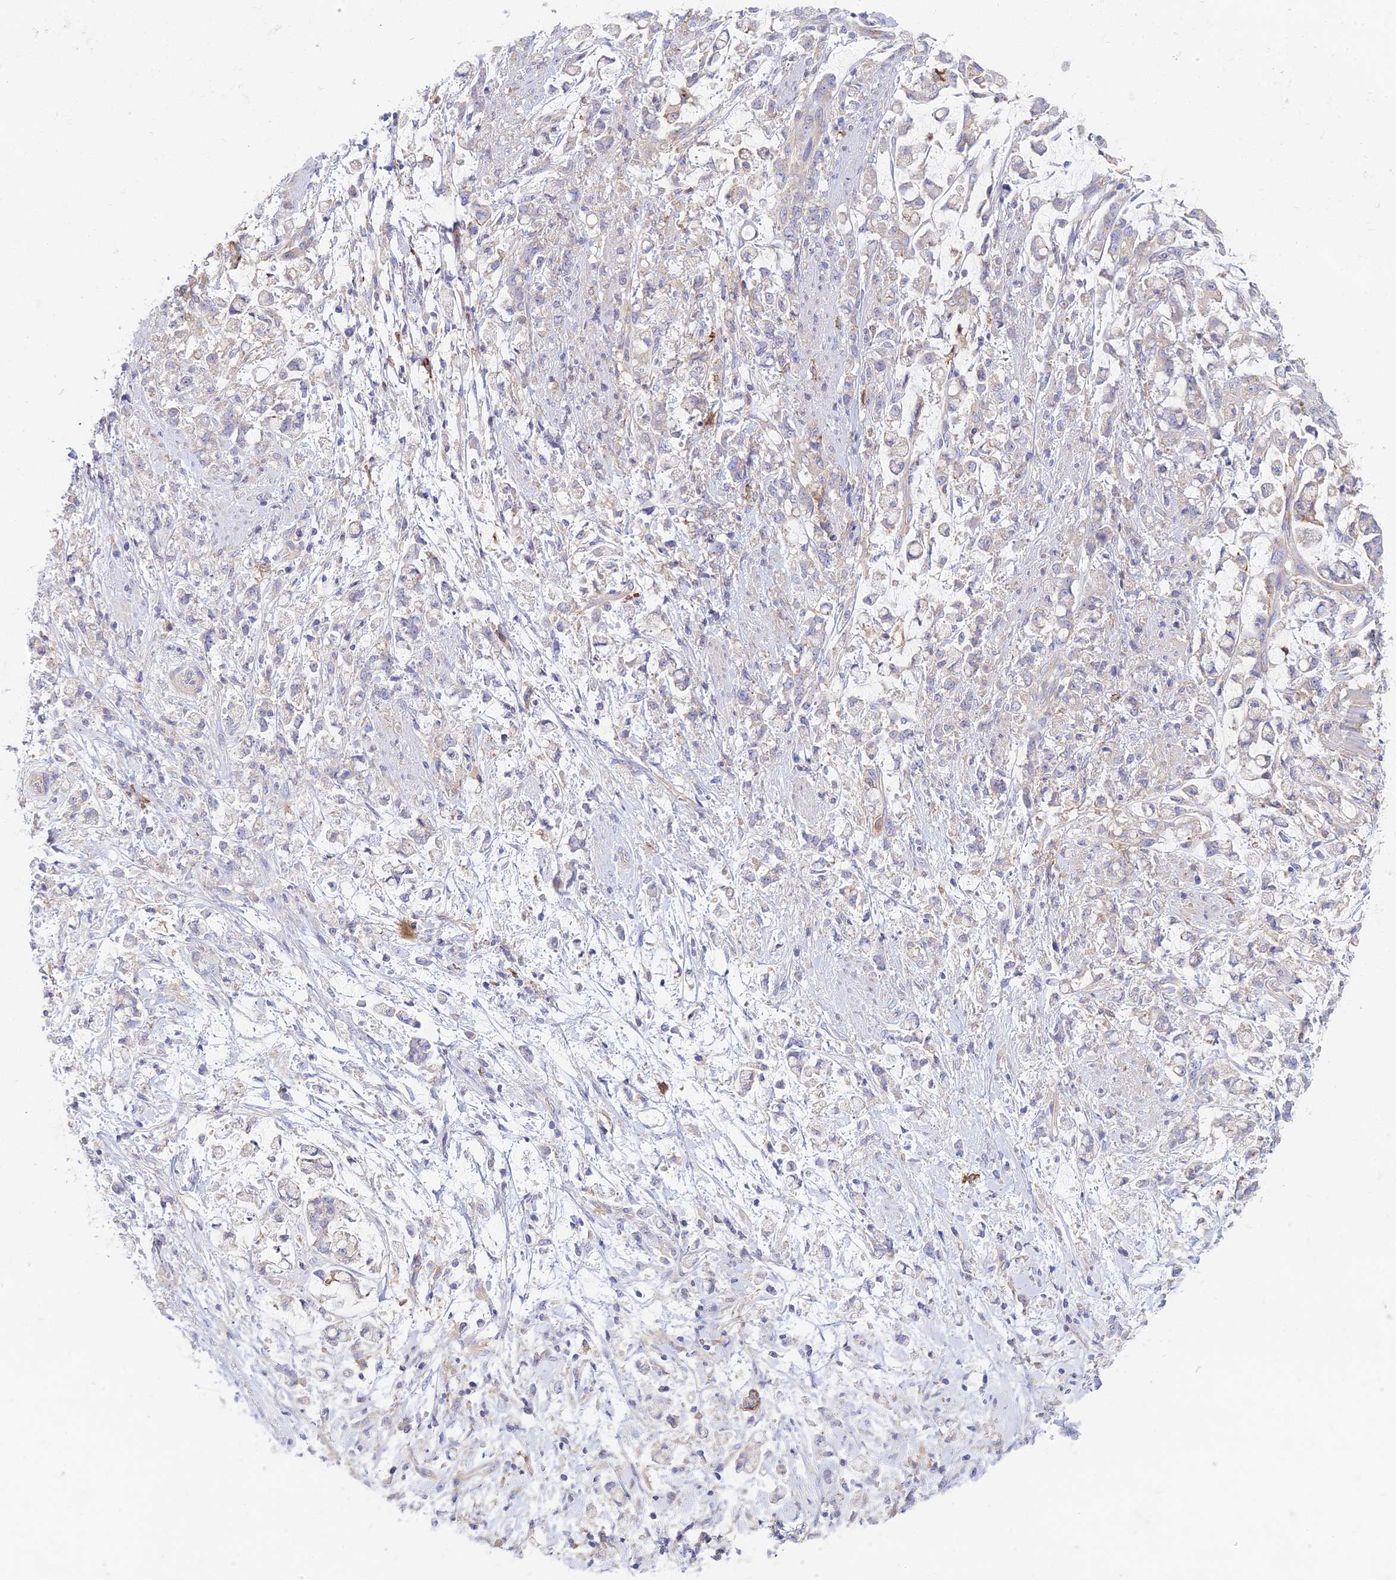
{"staining": {"intensity": "weak", "quantity": "<25%", "location": "cytoplasmic/membranous"}, "tissue": "stomach cancer", "cell_type": "Tumor cells", "image_type": "cancer", "snomed": [{"axis": "morphology", "description": "Adenocarcinoma, NOS"}, {"axis": "topography", "description": "Stomach"}], "caption": "A high-resolution histopathology image shows IHC staining of stomach adenocarcinoma, which reveals no significant staining in tumor cells.", "gene": "STRN4", "patient": {"sex": "female", "age": 60}}